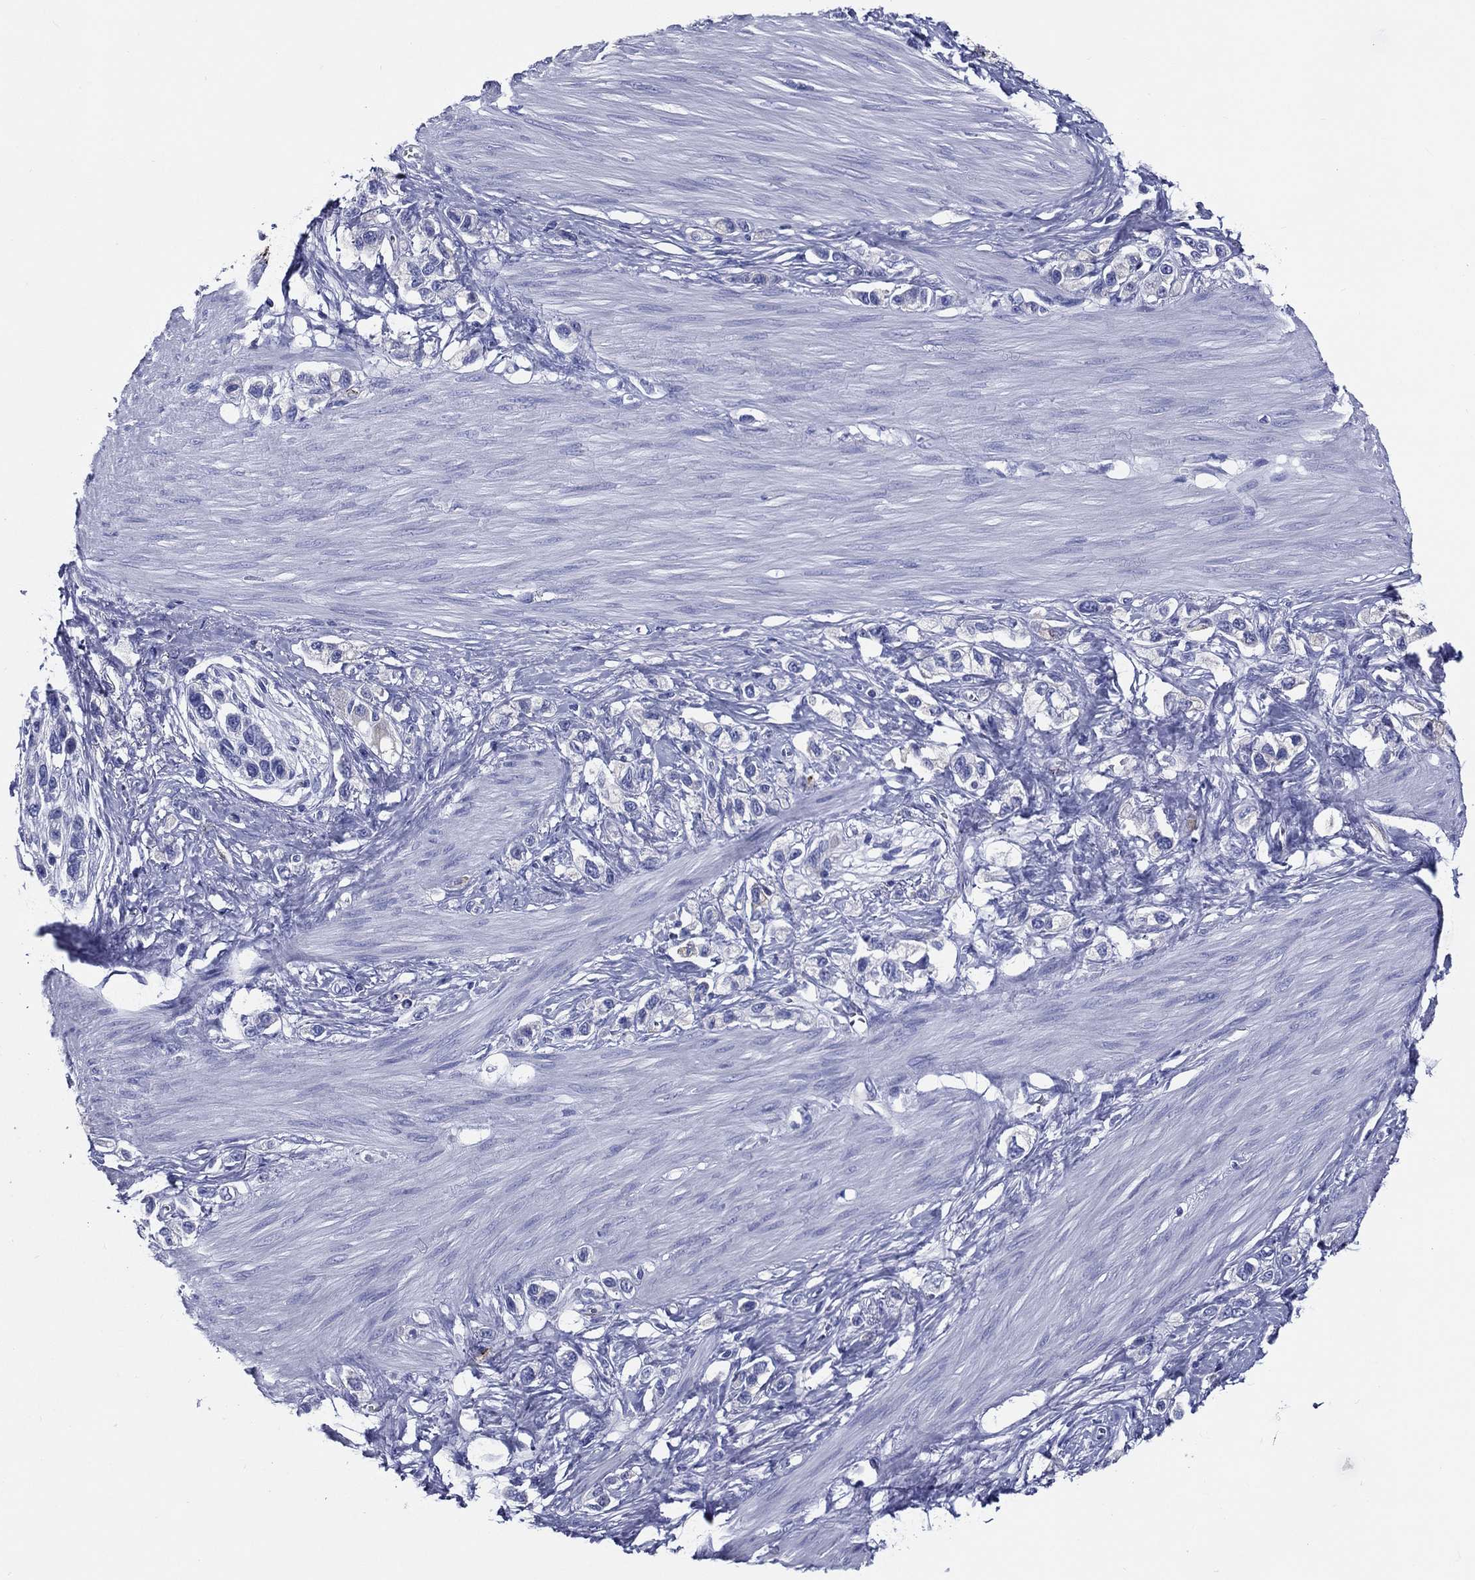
{"staining": {"intensity": "negative", "quantity": "none", "location": "none"}, "tissue": "stomach cancer", "cell_type": "Tumor cells", "image_type": "cancer", "snomed": [{"axis": "morphology", "description": "Normal tissue, NOS"}, {"axis": "morphology", "description": "Adenocarcinoma, NOS"}, {"axis": "morphology", "description": "Adenocarcinoma, High grade"}, {"axis": "topography", "description": "Stomach, upper"}, {"axis": "topography", "description": "Stomach"}], "caption": "High magnification brightfield microscopy of stomach cancer stained with DAB (3,3'-diaminobenzidine) (brown) and counterstained with hematoxylin (blue): tumor cells show no significant expression.", "gene": "ACE2", "patient": {"sex": "female", "age": 65}}